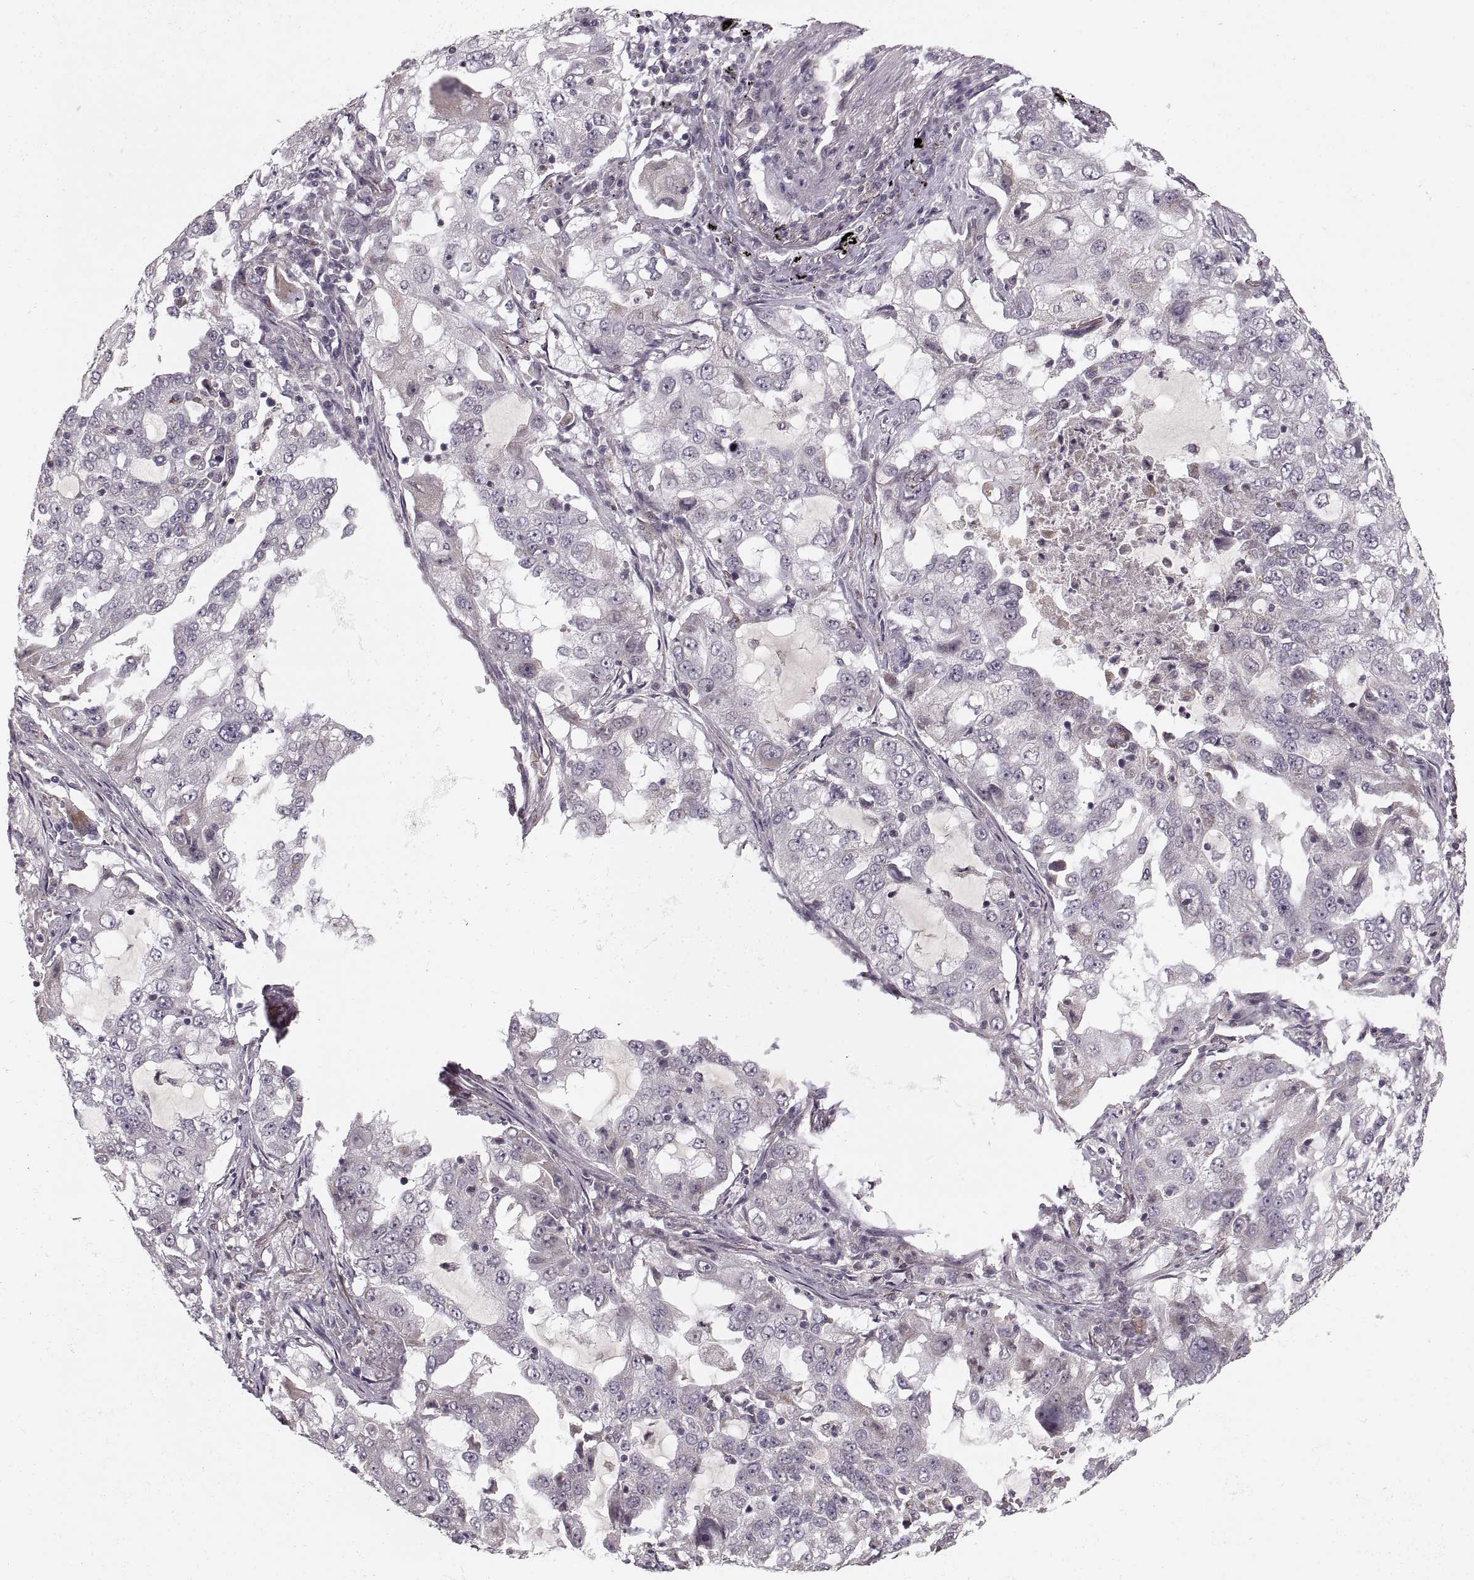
{"staining": {"intensity": "negative", "quantity": "none", "location": "none"}, "tissue": "lung cancer", "cell_type": "Tumor cells", "image_type": "cancer", "snomed": [{"axis": "morphology", "description": "Adenocarcinoma, NOS"}, {"axis": "topography", "description": "Lung"}], "caption": "The IHC micrograph has no significant staining in tumor cells of adenocarcinoma (lung) tissue.", "gene": "ASIC3", "patient": {"sex": "female", "age": 61}}